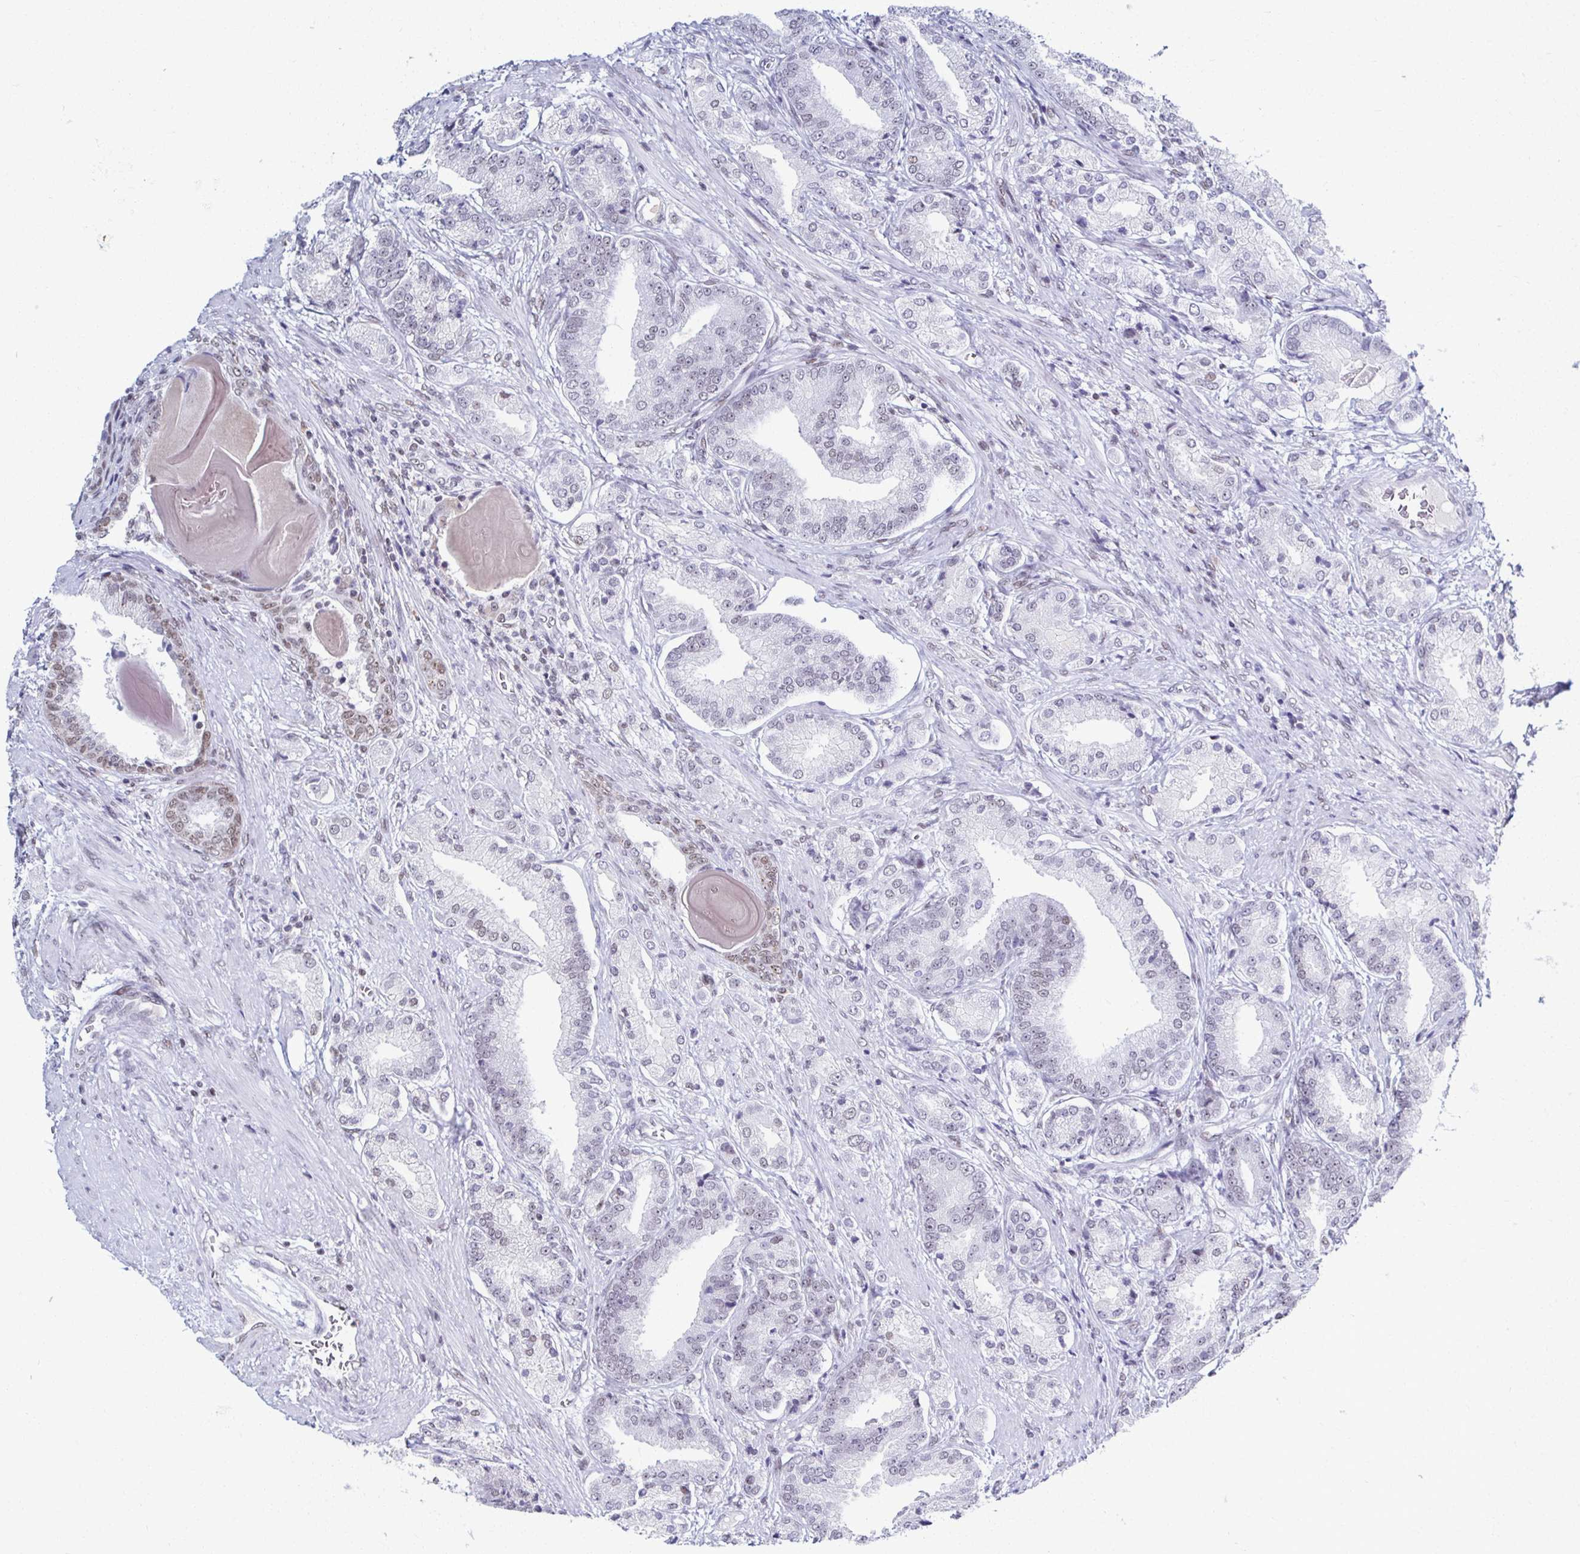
{"staining": {"intensity": "negative", "quantity": "none", "location": "none"}, "tissue": "prostate cancer", "cell_type": "Tumor cells", "image_type": "cancer", "snomed": [{"axis": "morphology", "description": "Adenocarcinoma, High grade"}, {"axis": "topography", "description": "Prostate and seminal vesicle, NOS"}], "caption": "Immunohistochemistry (IHC) of human prostate cancer (adenocarcinoma (high-grade)) reveals no staining in tumor cells. (Brightfield microscopy of DAB (3,3'-diaminobenzidine) IHC at high magnification).", "gene": "IRF7", "patient": {"sex": "male", "age": 61}}